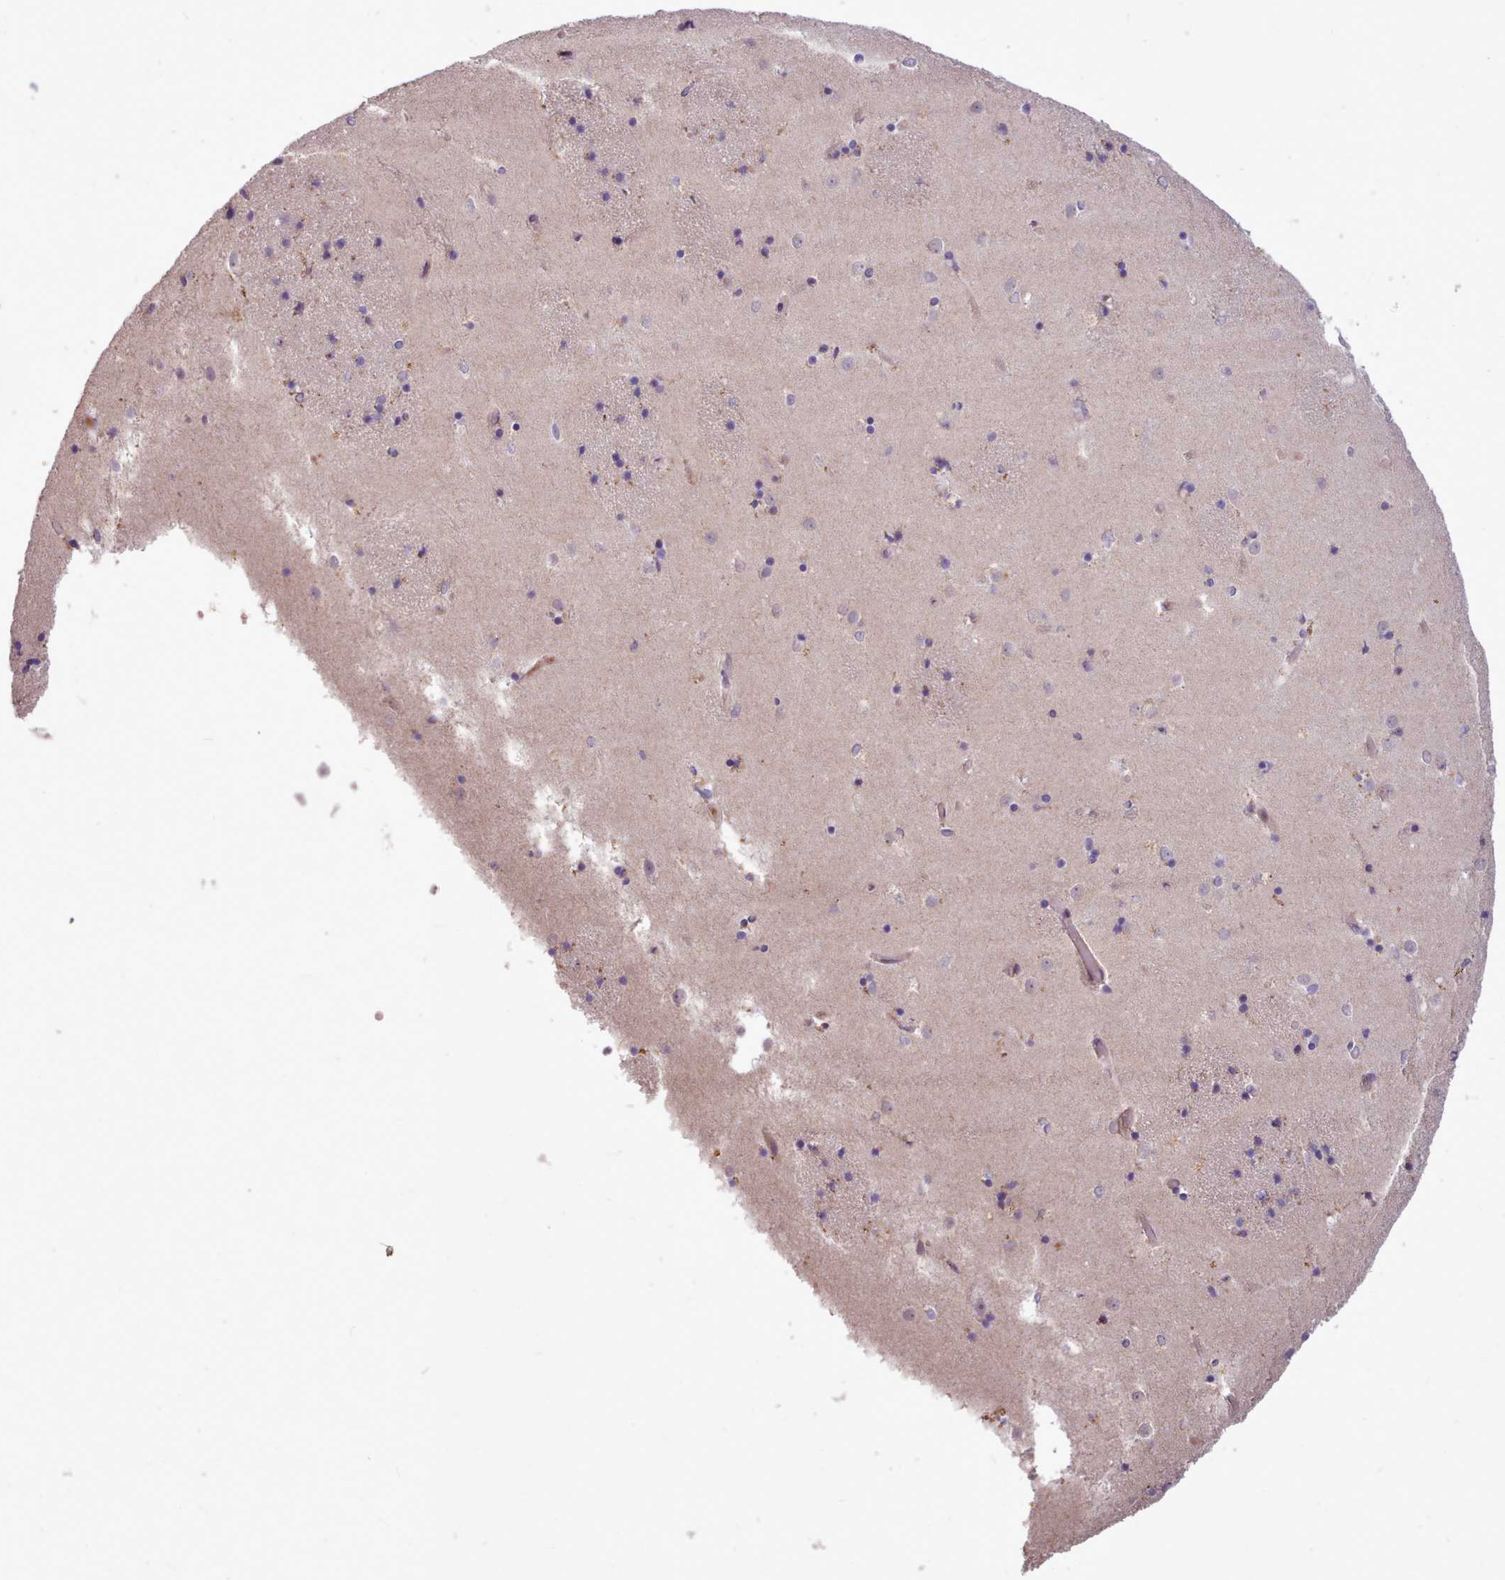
{"staining": {"intensity": "negative", "quantity": "none", "location": "none"}, "tissue": "caudate", "cell_type": "Glial cells", "image_type": "normal", "snomed": [{"axis": "morphology", "description": "Normal tissue, NOS"}, {"axis": "topography", "description": "Lateral ventricle wall"}], "caption": "Immunohistochemical staining of unremarkable caudate exhibits no significant staining in glial cells. (Stains: DAB immunohistochemistry with hematoxylin counter stain, Microscopy: brightfield microscopy at high magnification).", "gene": "ZNF607", "patient": {"sex": "female", "age": 52}}